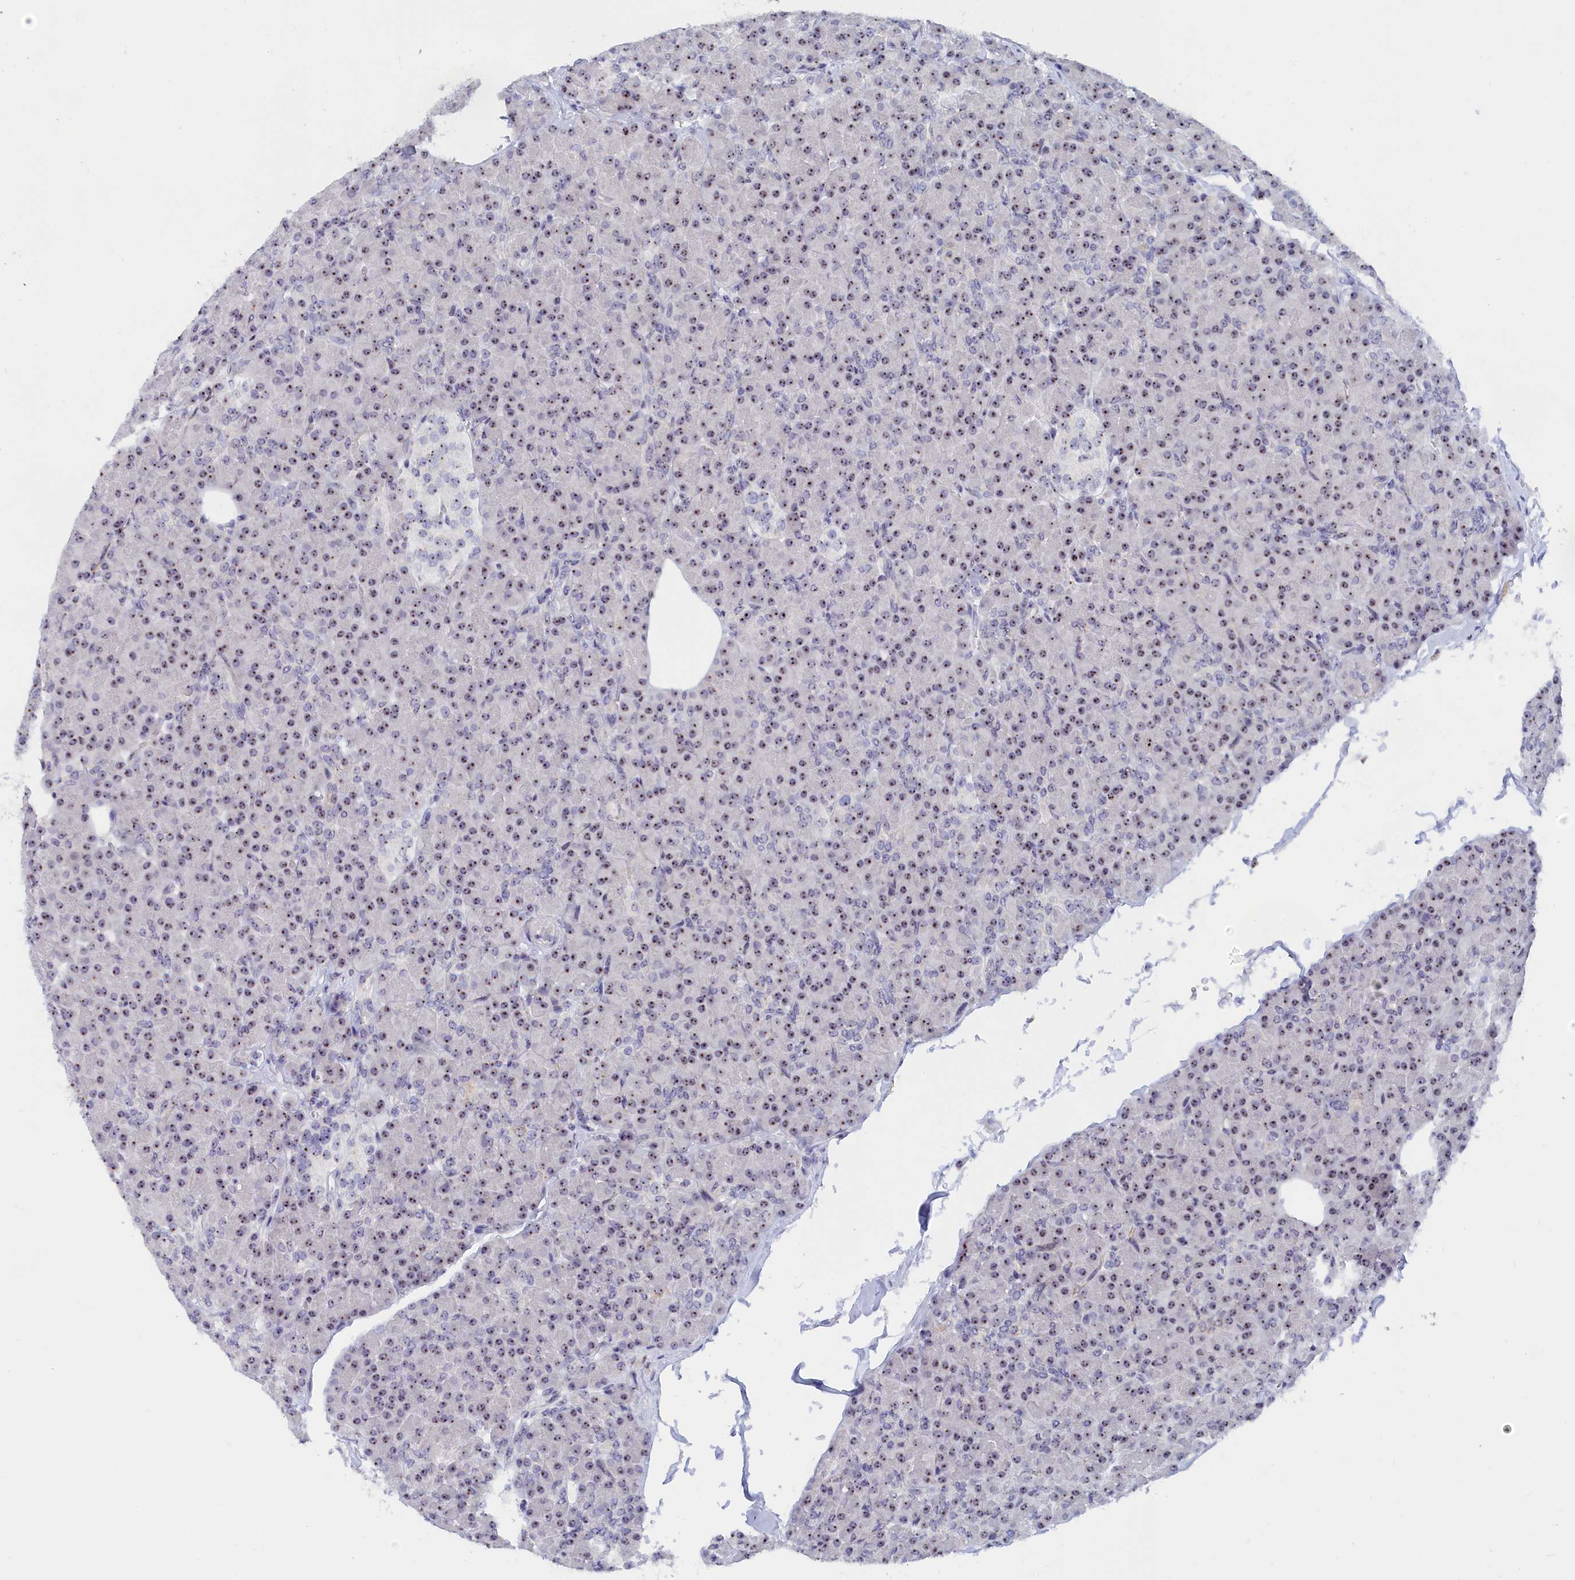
{"staining": {"intensity": "moderate", "quantity": ">75%", "location": "nuclear"}, "tissue": "pancreas", "cell_type": "Exocrine glandular cells", "image_type": "normal", "snomed": [{"axis": "morphology", "description": "Normal tissue, NOS"}, {"axis": "topography", "description": "Pancreas"}], "caption": "Brown immunohistochemical staining in benign human pancreas exhibits moderate nuclear positivity in approximately >75% of exocrine glandular cells. The staining was performed using DAB (3,3'-diaminobenzidine), with brown indicating positive protein expression. Nuclei are stained blue with hematoxylin.", "gene": "RSL1D1", "patient": {"sex": "female", "age": 43}}